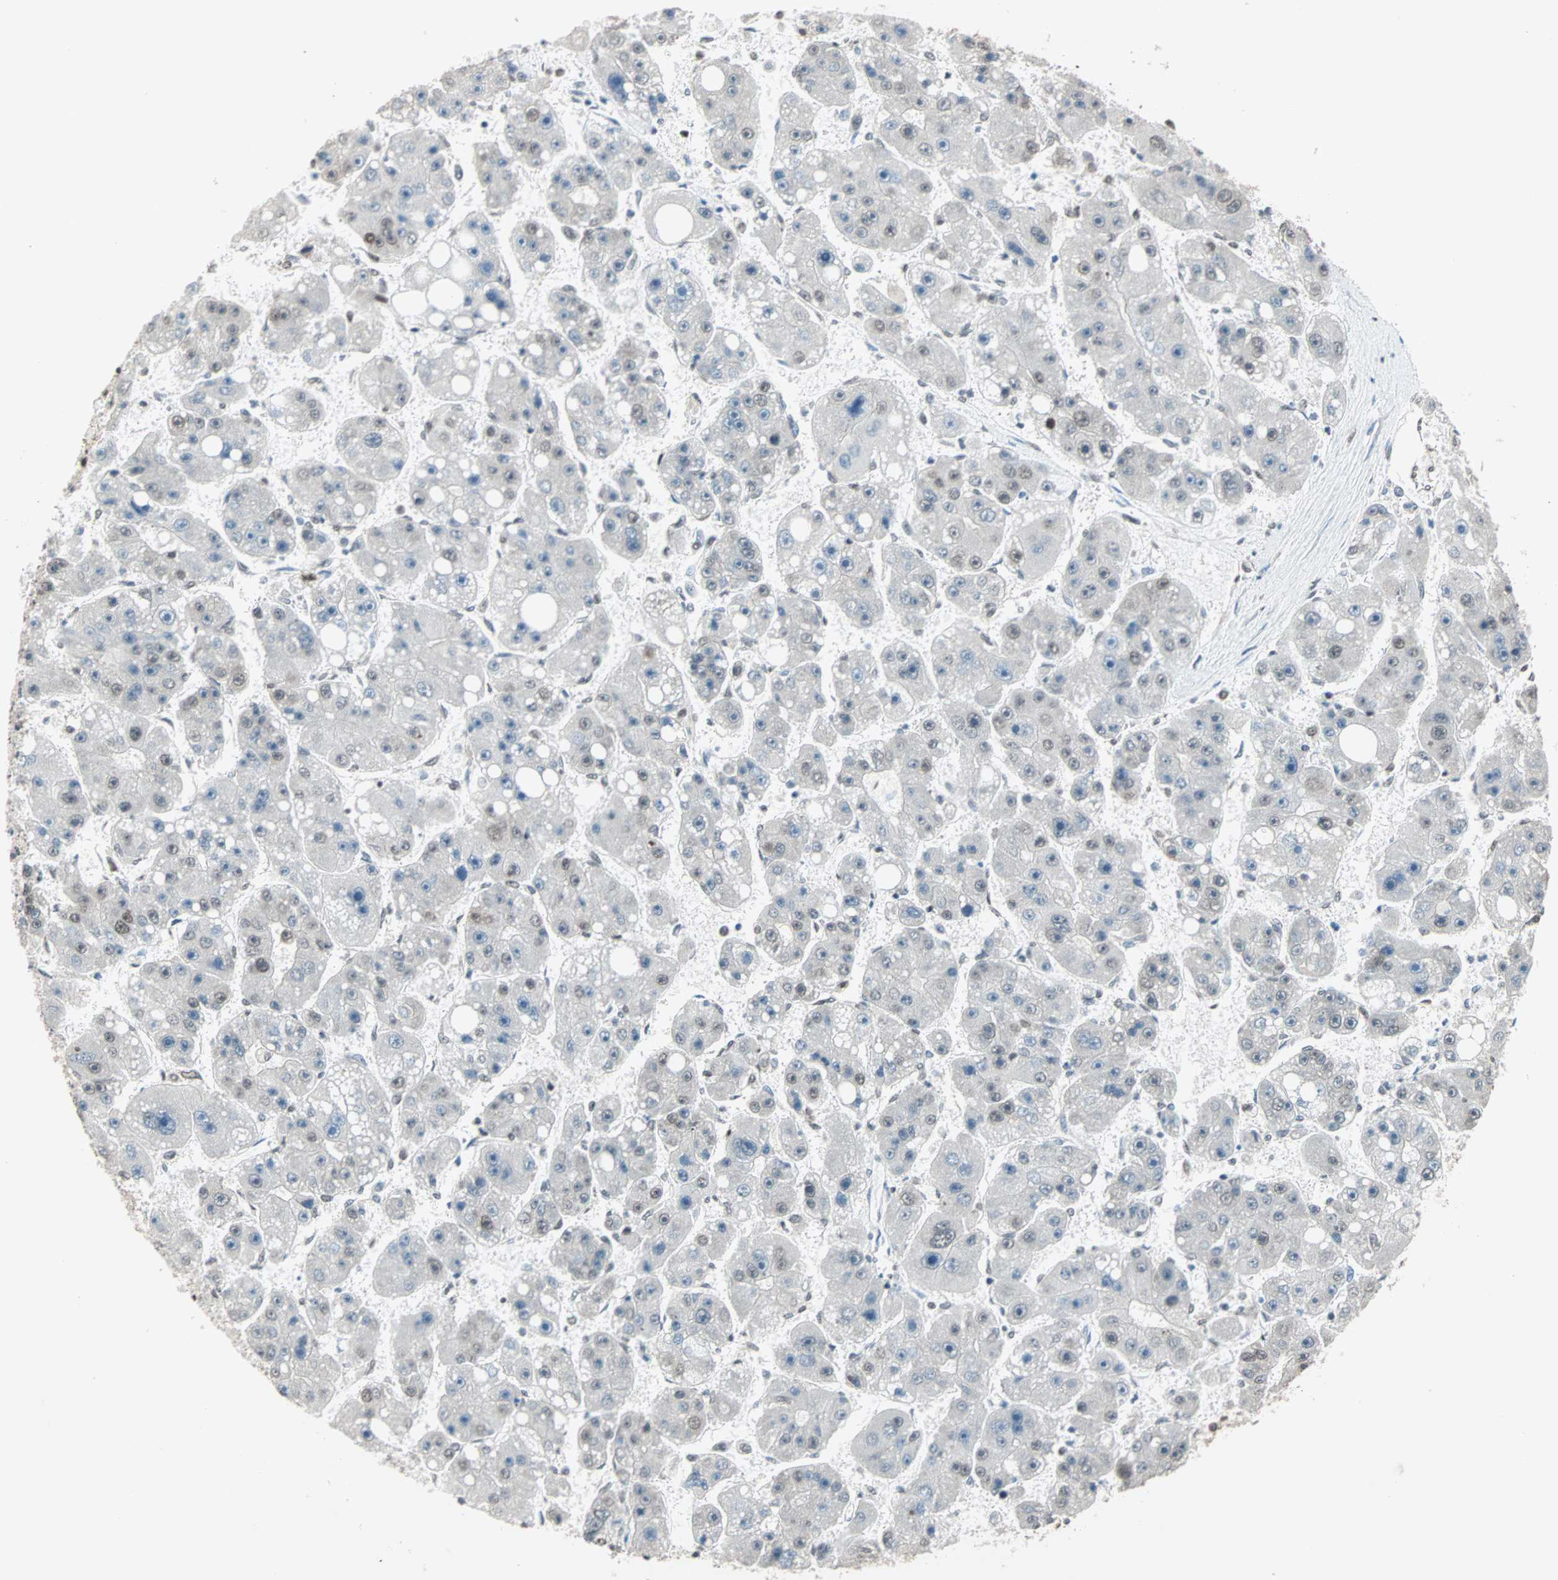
{"staining": {"intensity": "negative", "quantity": "none", "location": "none"}, "tissue": "liver cancer", "cell_type": "Tumor cells", "image_type": "cancer", "snomed": [{"axis": "morphology", "description": "Carcinoma, Hepatocellular, NOS"}, {"axis": "topography", "description": "Liver"}], "caption": "Micrograph shows no protein staining in tumor cells of liver hepatocellular carcinoma tissue.", "gene": "DAZAP1", "patient": {"sex": "female", "age": 61}}